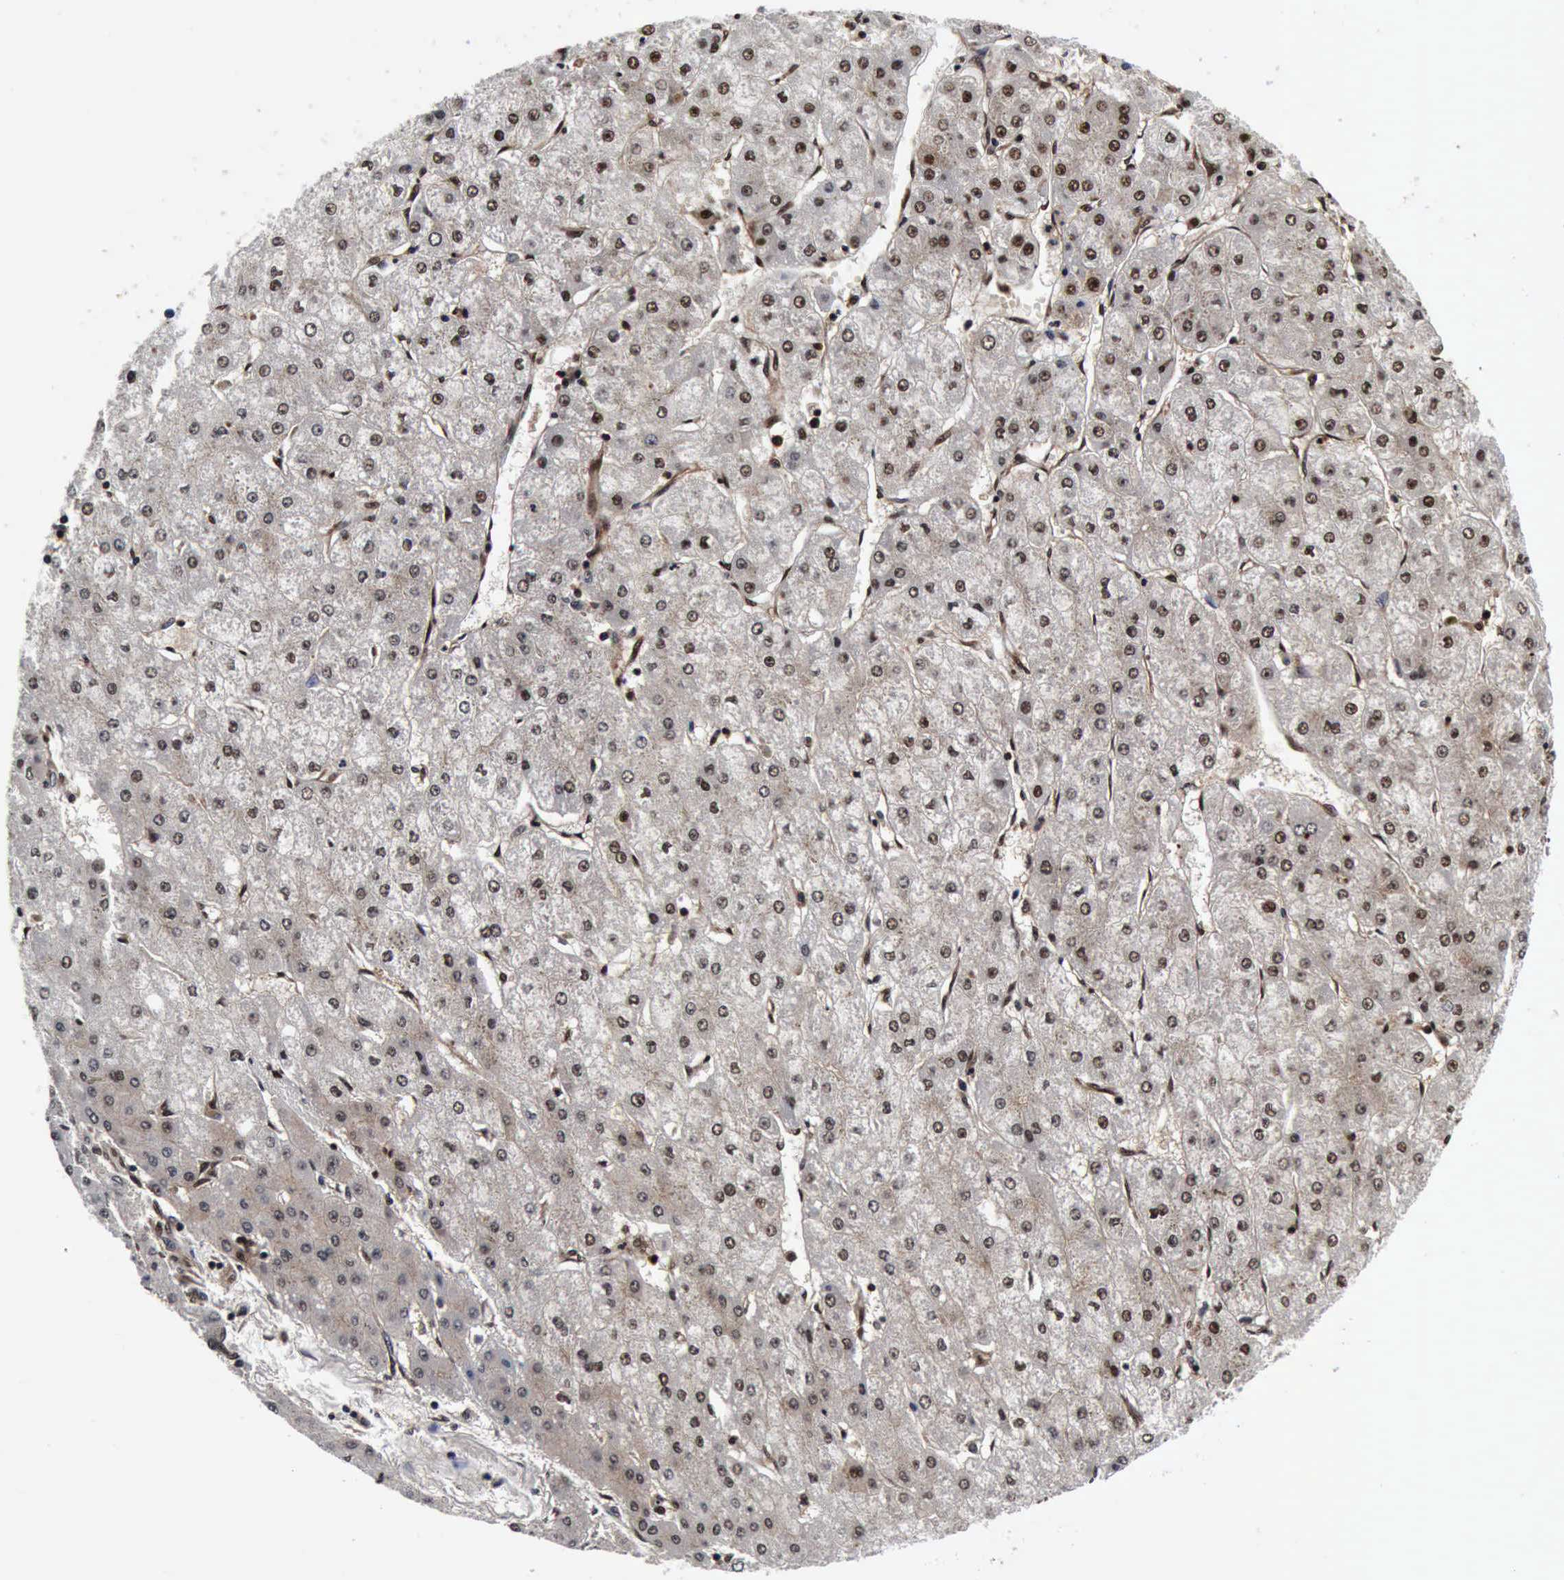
{"staining": {"intensity": "weak", "quantity": "25%-75%", "location": "cytoplasmic/membranous,nuclear"}, "tissue": "liver cancer", "cell_type": "Tumor cells", "image_type": "cancer", "snomed": [{"axis": "morphology", "description": "Carcinoma, Hepatocellular, NOS"}, {"axis": "topography", "description": "Liver"}], "caption": "Immunohistochemistry staining of liver cancer (hepatocellular carcinoma), which exhibits low levels of weak cytoplasmic/membranous and nuclear positivity in about 25%-75% of tumor cells indicating weak cytoplasmic/membranous and nuclear protein expression. The staining was performed using DAB (3,3'-diaminobenzidine) (brown) for protein detection and nuclei were counterstained in hematoxylin (blue).", "gene": "UBC", "patient": {"sex": "female", "age": 52}}